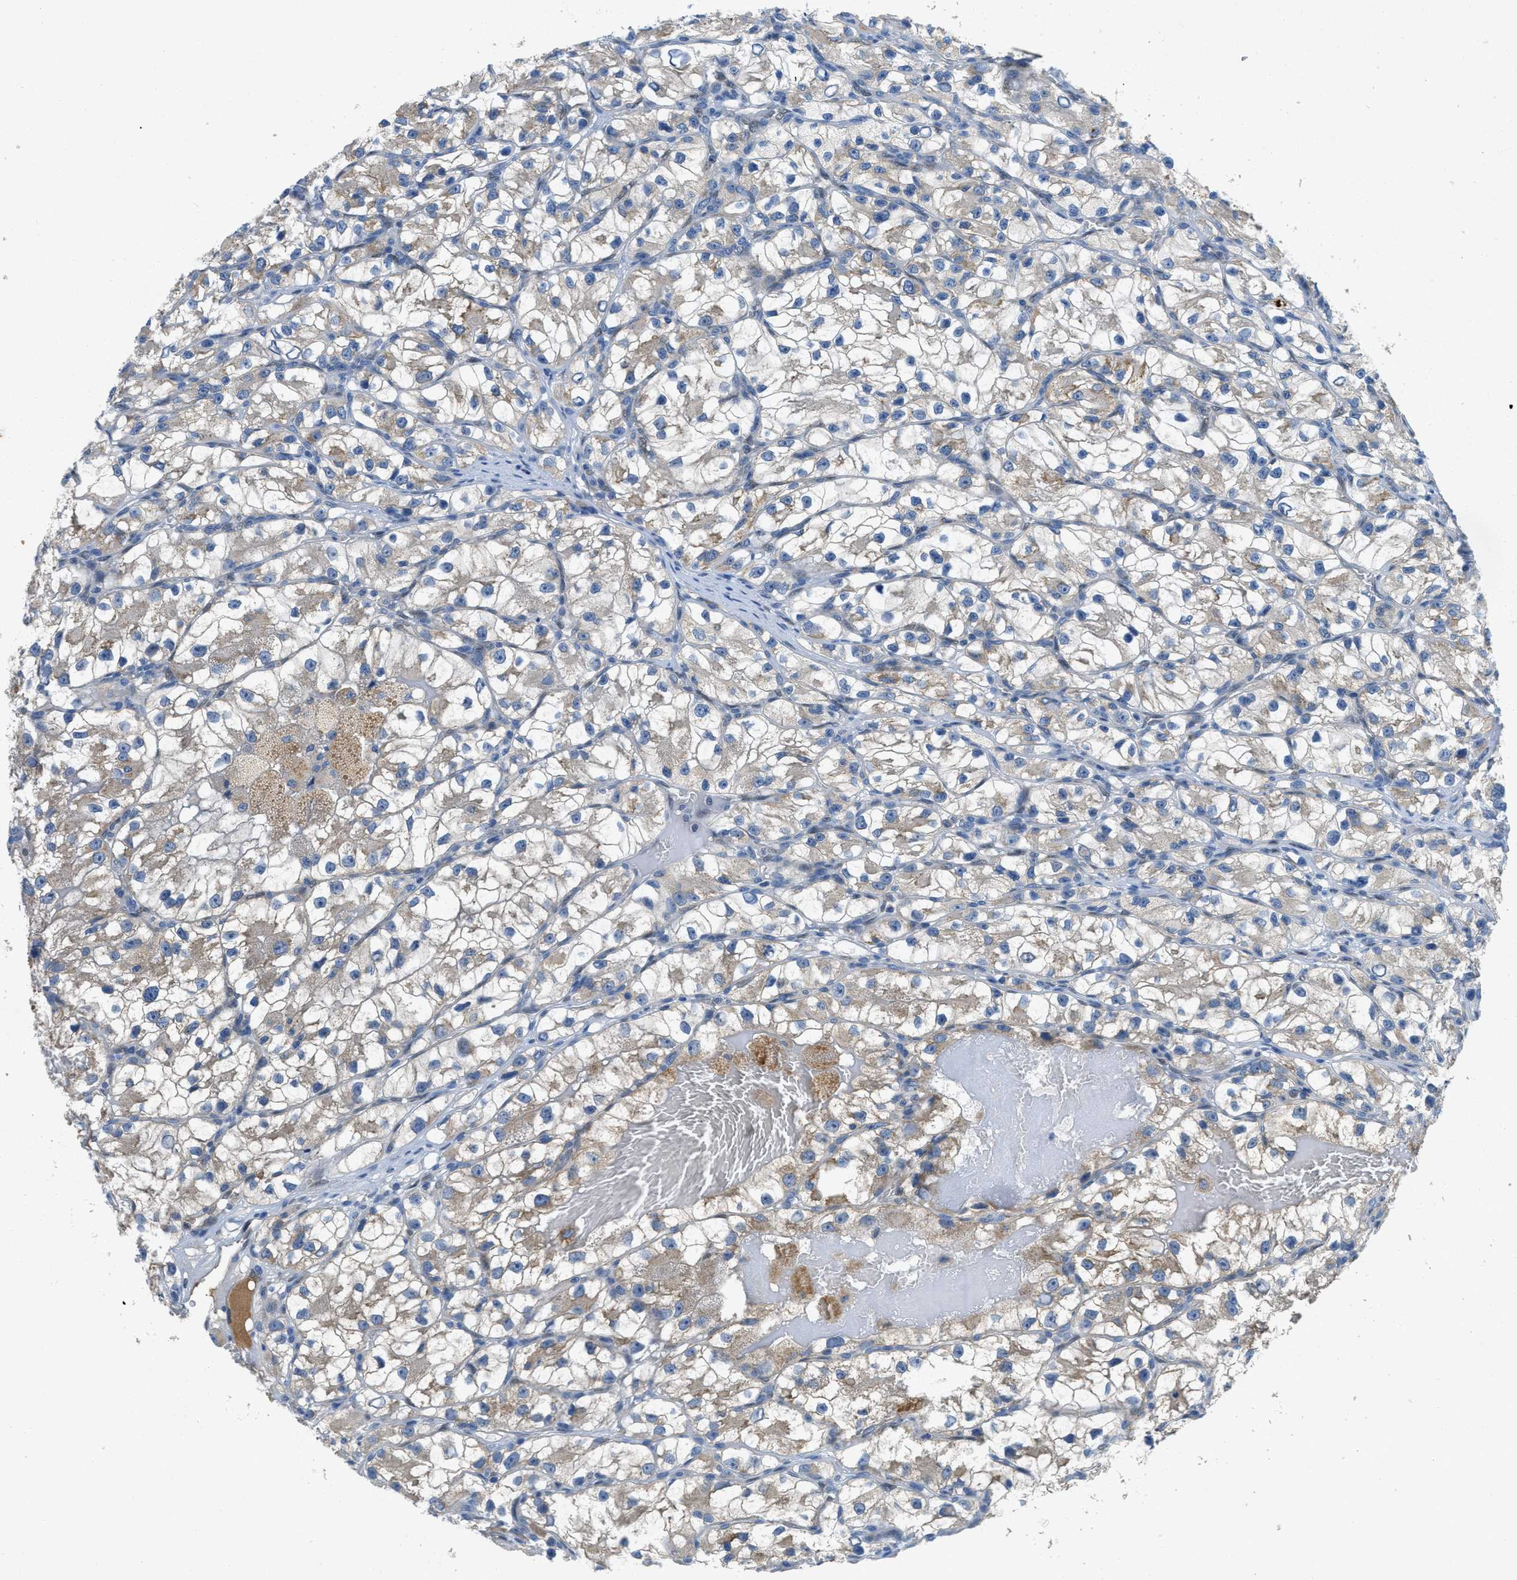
{"staining": {"intensity": "weak", "quantity": "<25%", "location": "cytoplasmic/membranous"}, "tissue": "renal cancer", "cell_type": "Tumor cells", "image_type": "cancer", "snomed": [{"axis": "morphology", "description": "Adenocarcinoma, NOS"}, {"axis": "topography", "description": "Kidney"}], "caption": "DAB immunohistochemical staining of renal cancer (adenocarcinoma) demonstrates no significant staining in tumor cells.", "gene": "PNKD", "patient": {"sex": "female", "age": 57}}